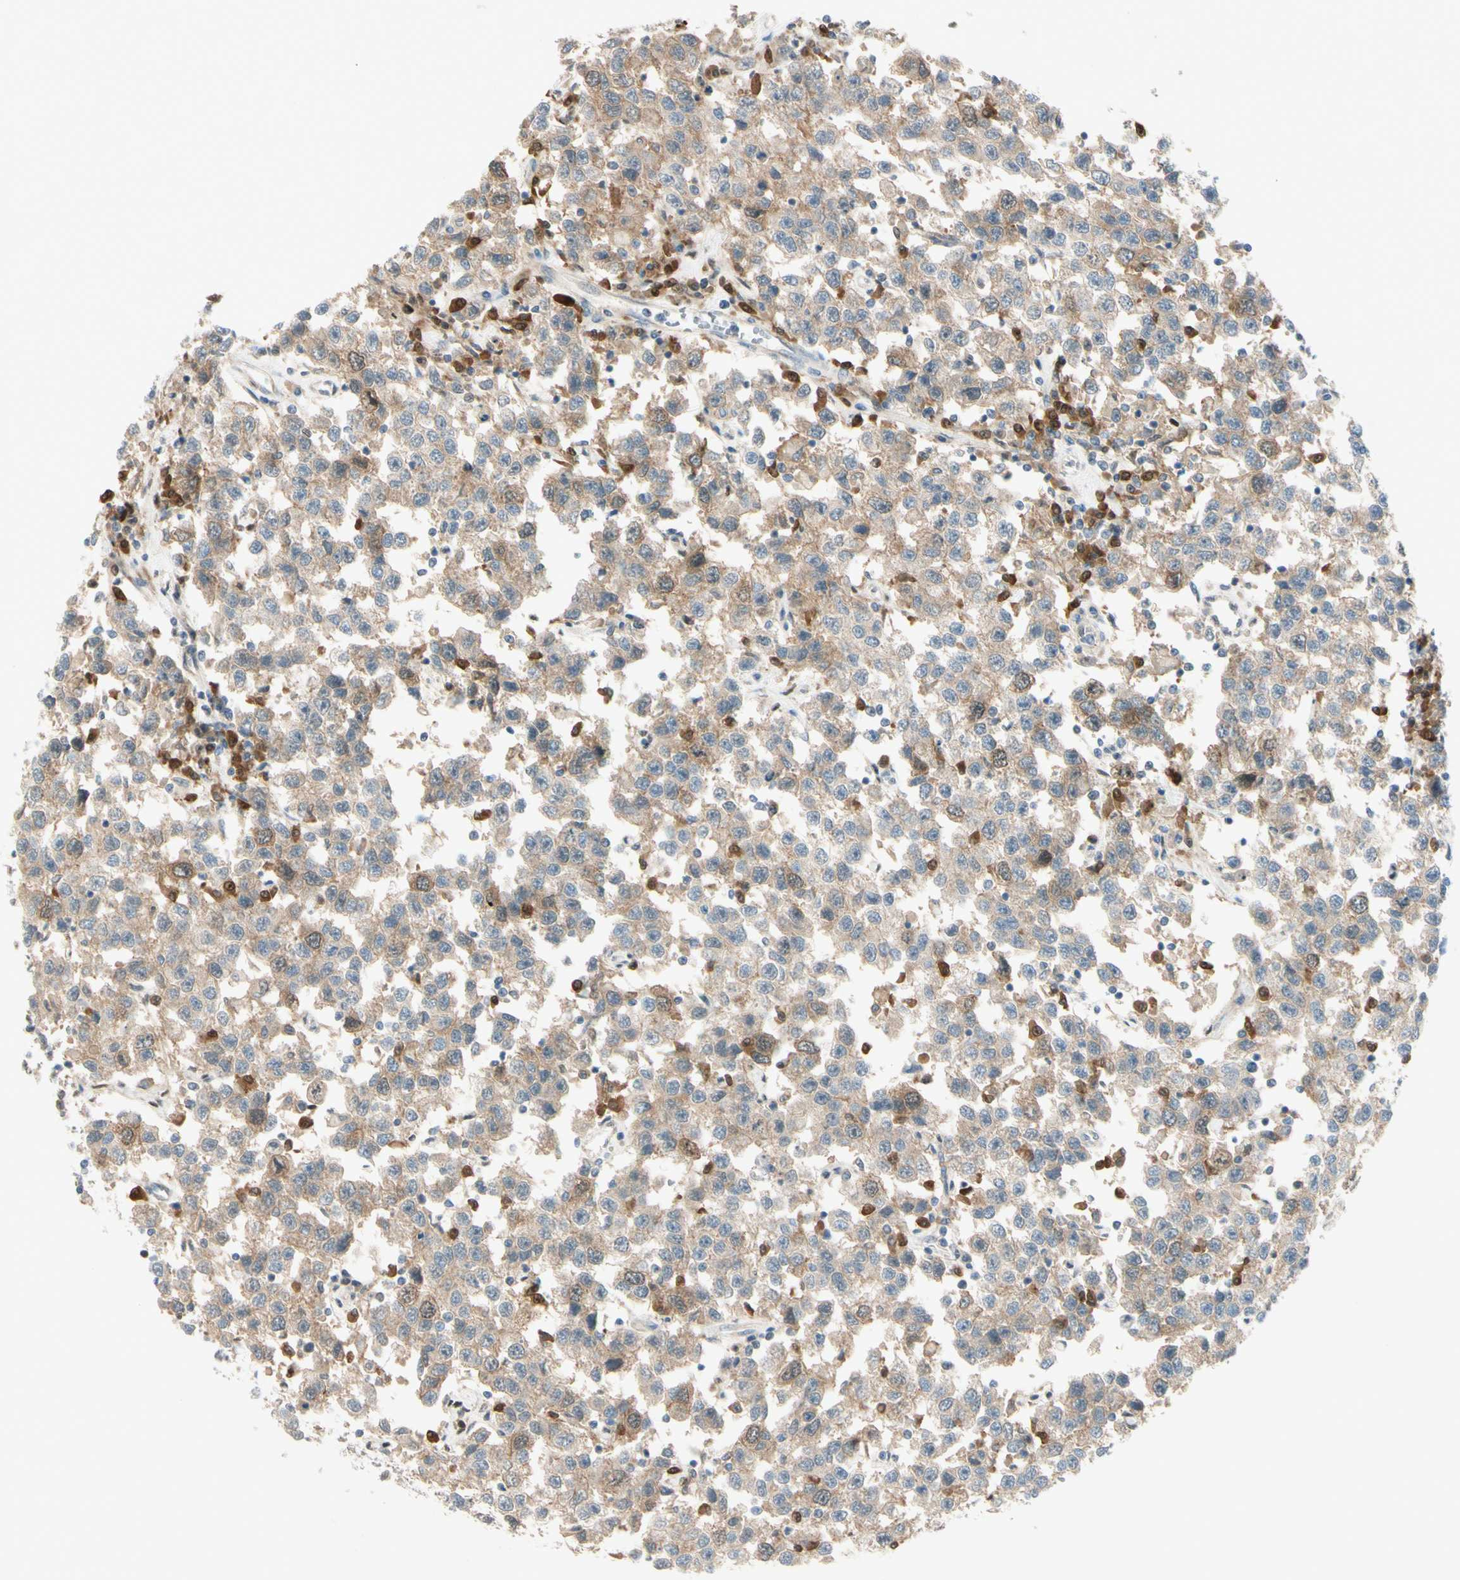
{"staining": {"intensity": "weak", "quantity": ">75%", "location": "cytoplasmic/membranous"}, "tissue": "testis cancer", "cell_type": "Tumor cells", "image_type": "cancer", "snomed": [{"axis": "morphology", "description": "Seminoma, NOS"}, {"axis": "topography", "description": "Testis"}], "caption": "IHC of testis cancer demonstrates low levels of weak cytoplasmic/membranous positivity in approximately >75% of tumor cells.", "gene": "PTTG1", "patient": {"sex": "male", "age": 41}}